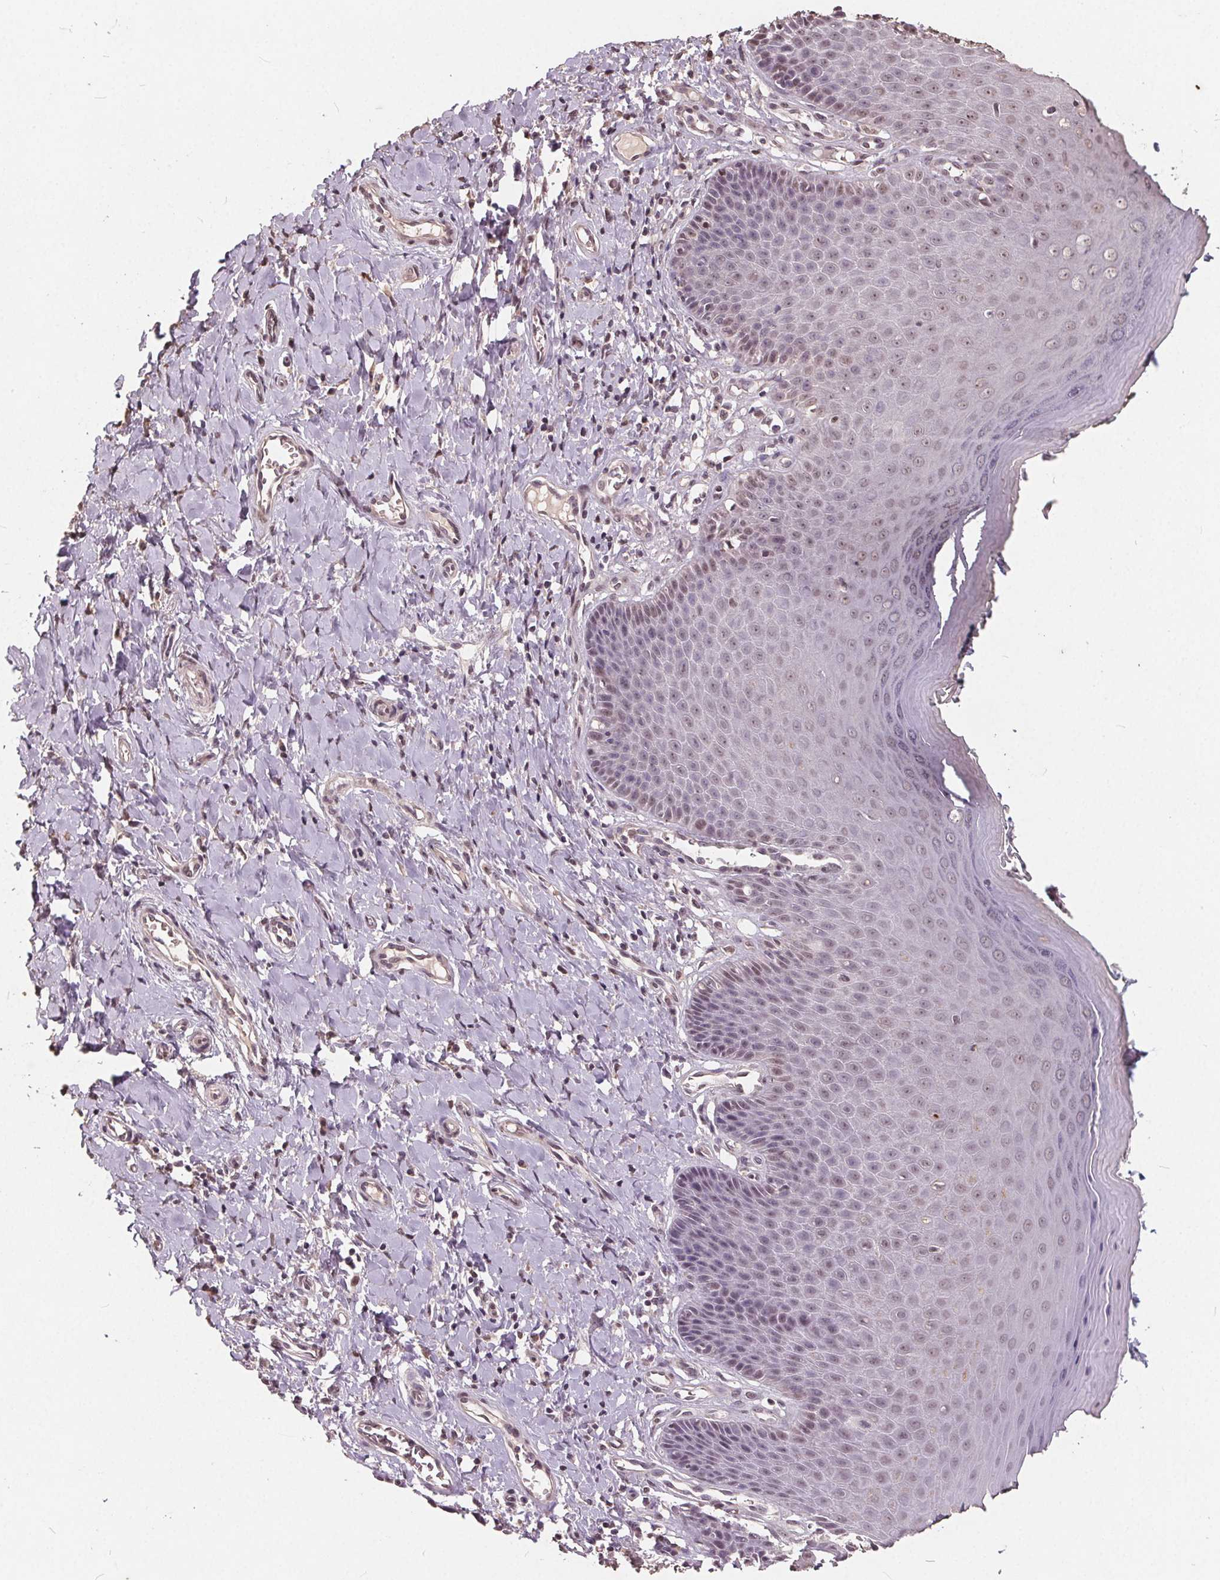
{"staining": {"intensity": "weak", "quantity": "25%-75%", "location": "nuclear"}, "tissue": "vagina", "cell_type": "Squamous epithelial cells", "image_type": "normal", "snomed": [{"axis": "morphology", "description": "Normal tissue, NOS"}, {"axis": "topography", "description": "Vagina"}], "caption": "The micrograph exhibits staining of normal vagina, revealing weak nuclear protein staining (brown color) within squamous epithelial cells.", "gene": "DNMT3B", "patient": {"sex": "female", "age": 83}}